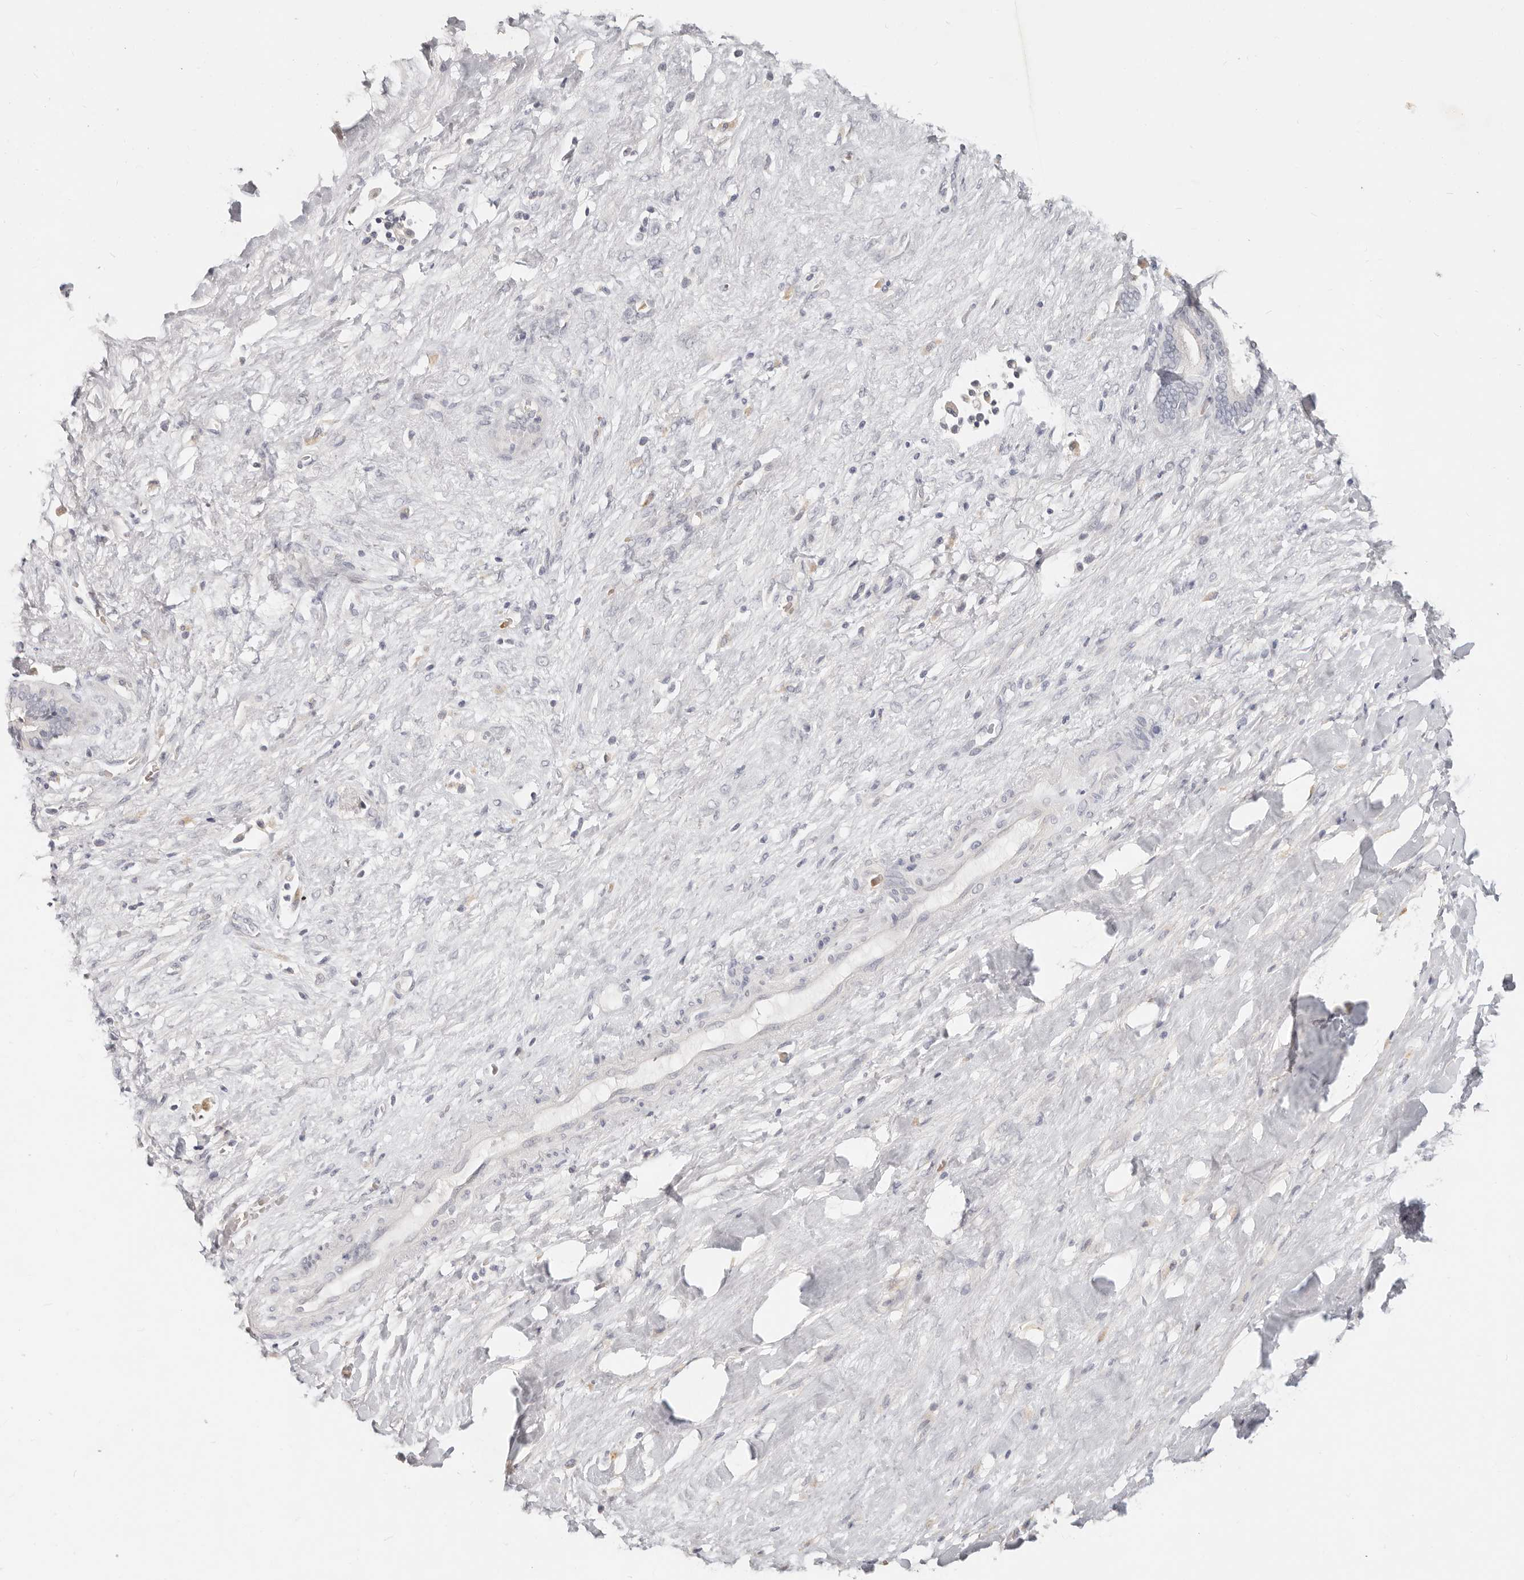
{"staining": {"intensity": "negative", "quantity": "none", "location": "none"}, "tissue": "liver cancer", "cell_type": "Tumor cells", "image_type": "cancer", "snomed": [{"axis": "morphology", "description": "Cholangiocarcinoma"}, {"axis": "topography", "description": "Liver"}], "caption": "The micrograph reveals no significant positivity in tumor cells of cholangiocarcinoma (liver).", "gene": "TMEM63B", "patient": {"sex": "female", "age": 52}}